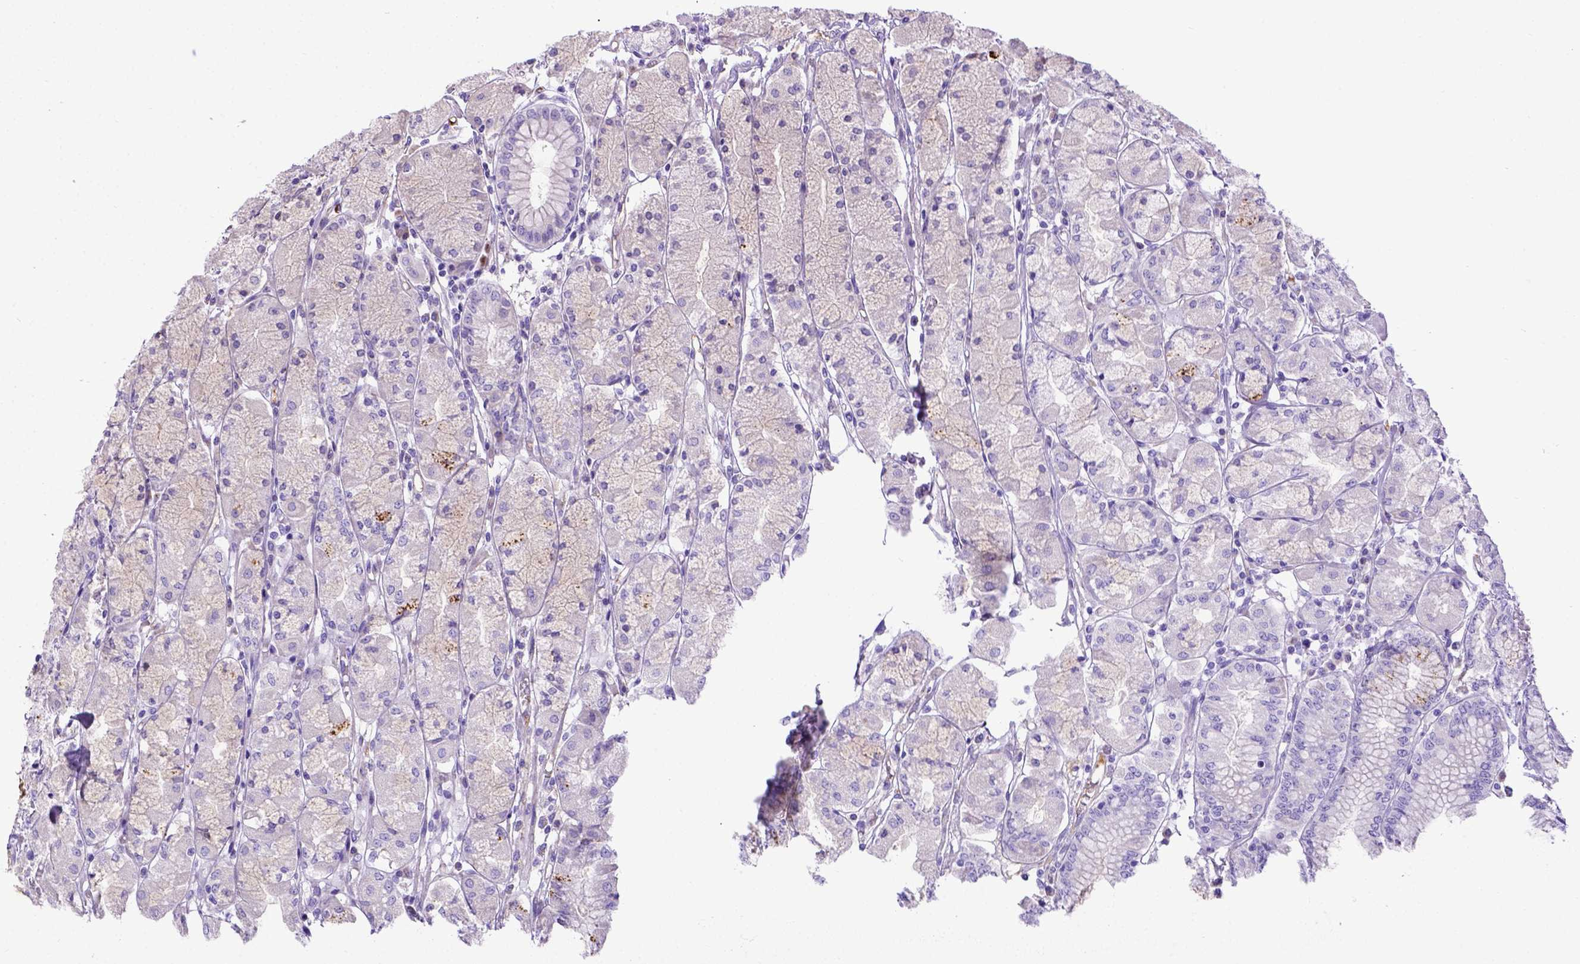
{"staining": {"intensity": "negative", "quantity": "none", "location": "none"}, "tissue": "stomach", "cell_type": "Glandular cells", "image_type": "normal", "snomed": [{"axis": "morphology", "description": "Normal tissue, NOS"}, {"axis": "topography", "description": "Stomach, upper"}], "caption": "Immunohistochemistry photomicrograph of unremarkable stomach: stomach stained with DAB exhibits no significant protein expression in glandular cells. Nuclei are stained in blue.", "gene": "CFAP300", "patient": {"sex": "male", "age": 69}}